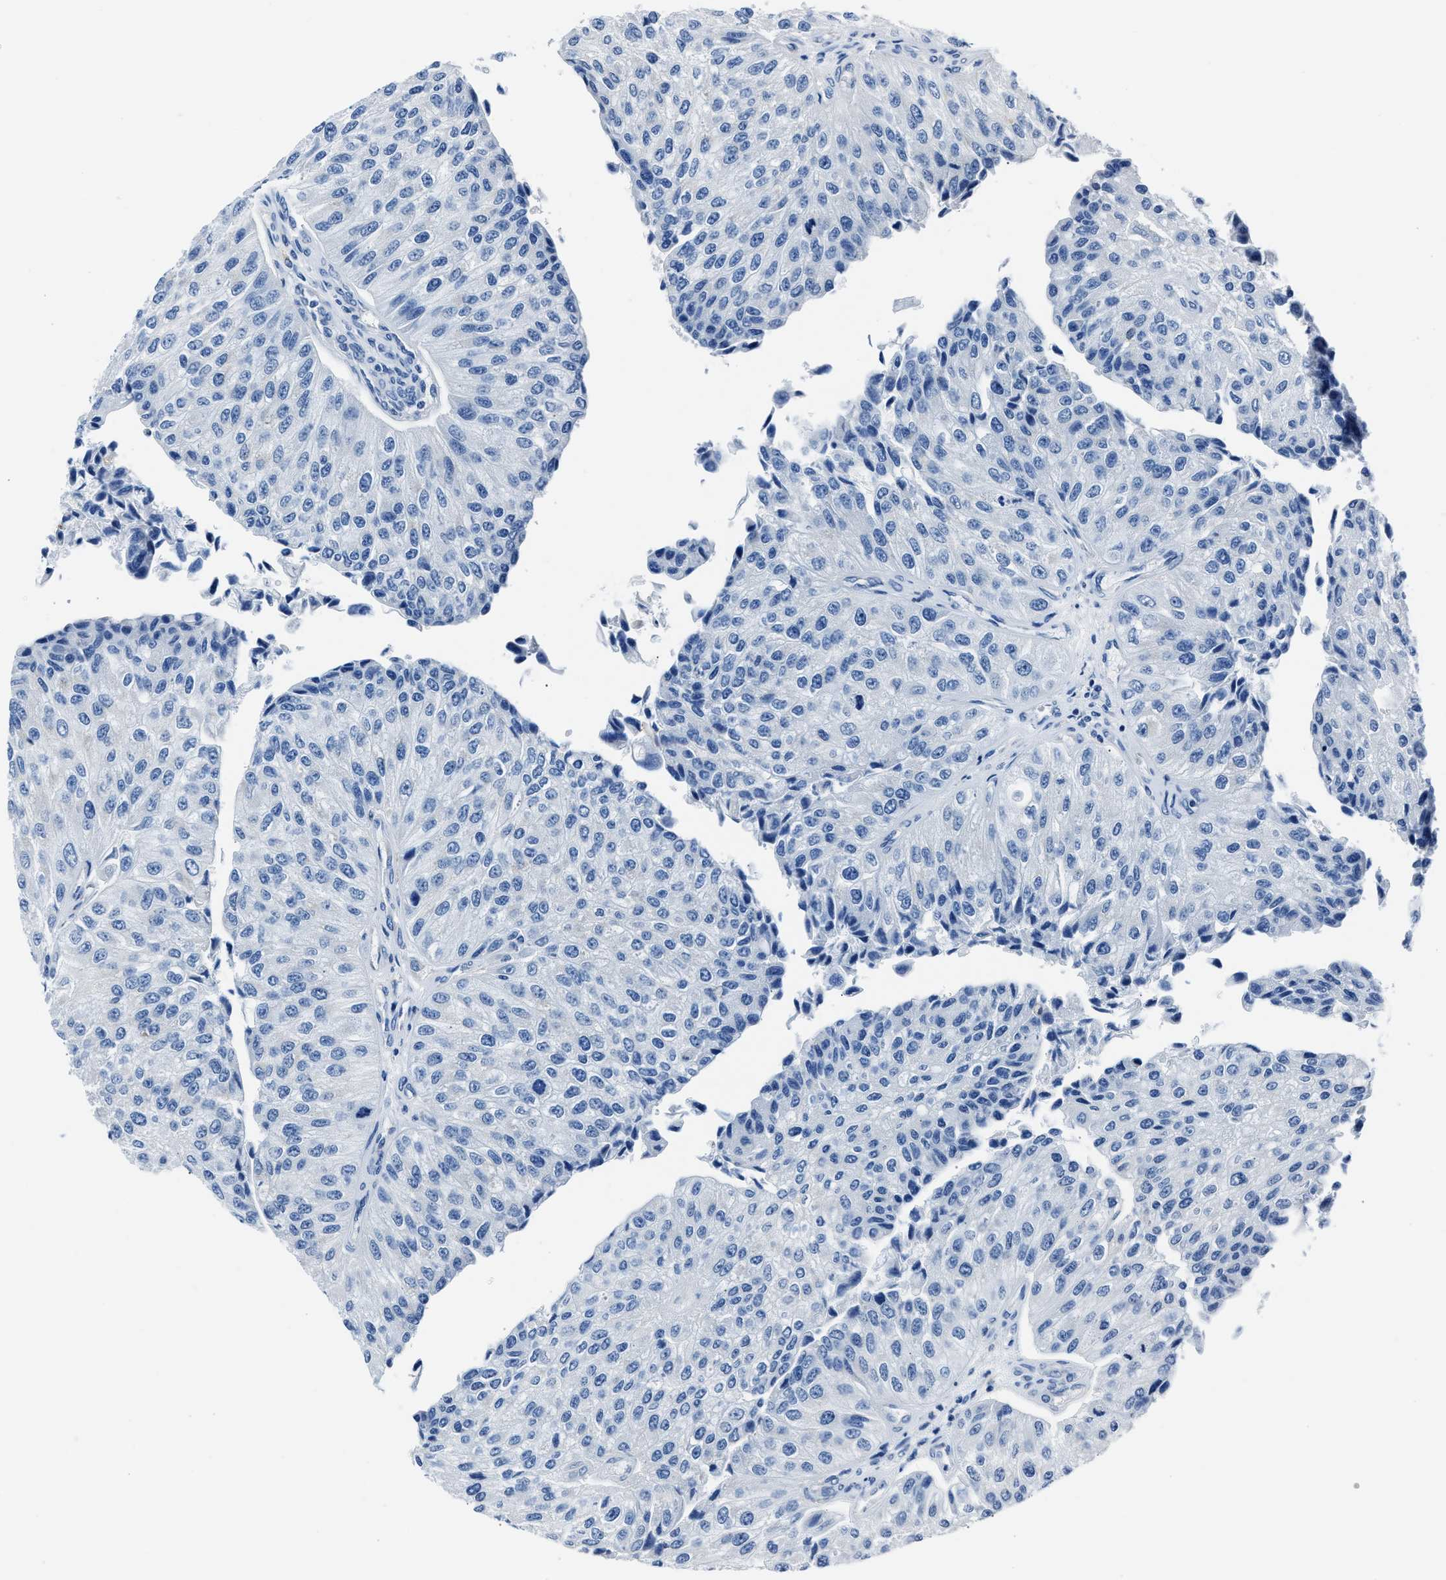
{"staining": {"intensity": "negative", "quantity": "none", "location": "none"}, "tissue": "urothelial cancer", "cell_type": "Tumor cells", "image_type": "cancer", "snomed": [{"axis": "morphology", "description": "Urothelial carcinoma, High grade"}, {"axis": "topography", "description": "Kidney"}, {"axis": "topography", "description": "Urinary bladder"}], "caption": "The micrograph displays no staining of tumor cells in urothelial carcinoma (high-grade).", "gene": "AMACR", "patient": {"sex": "male", "age": 77}}